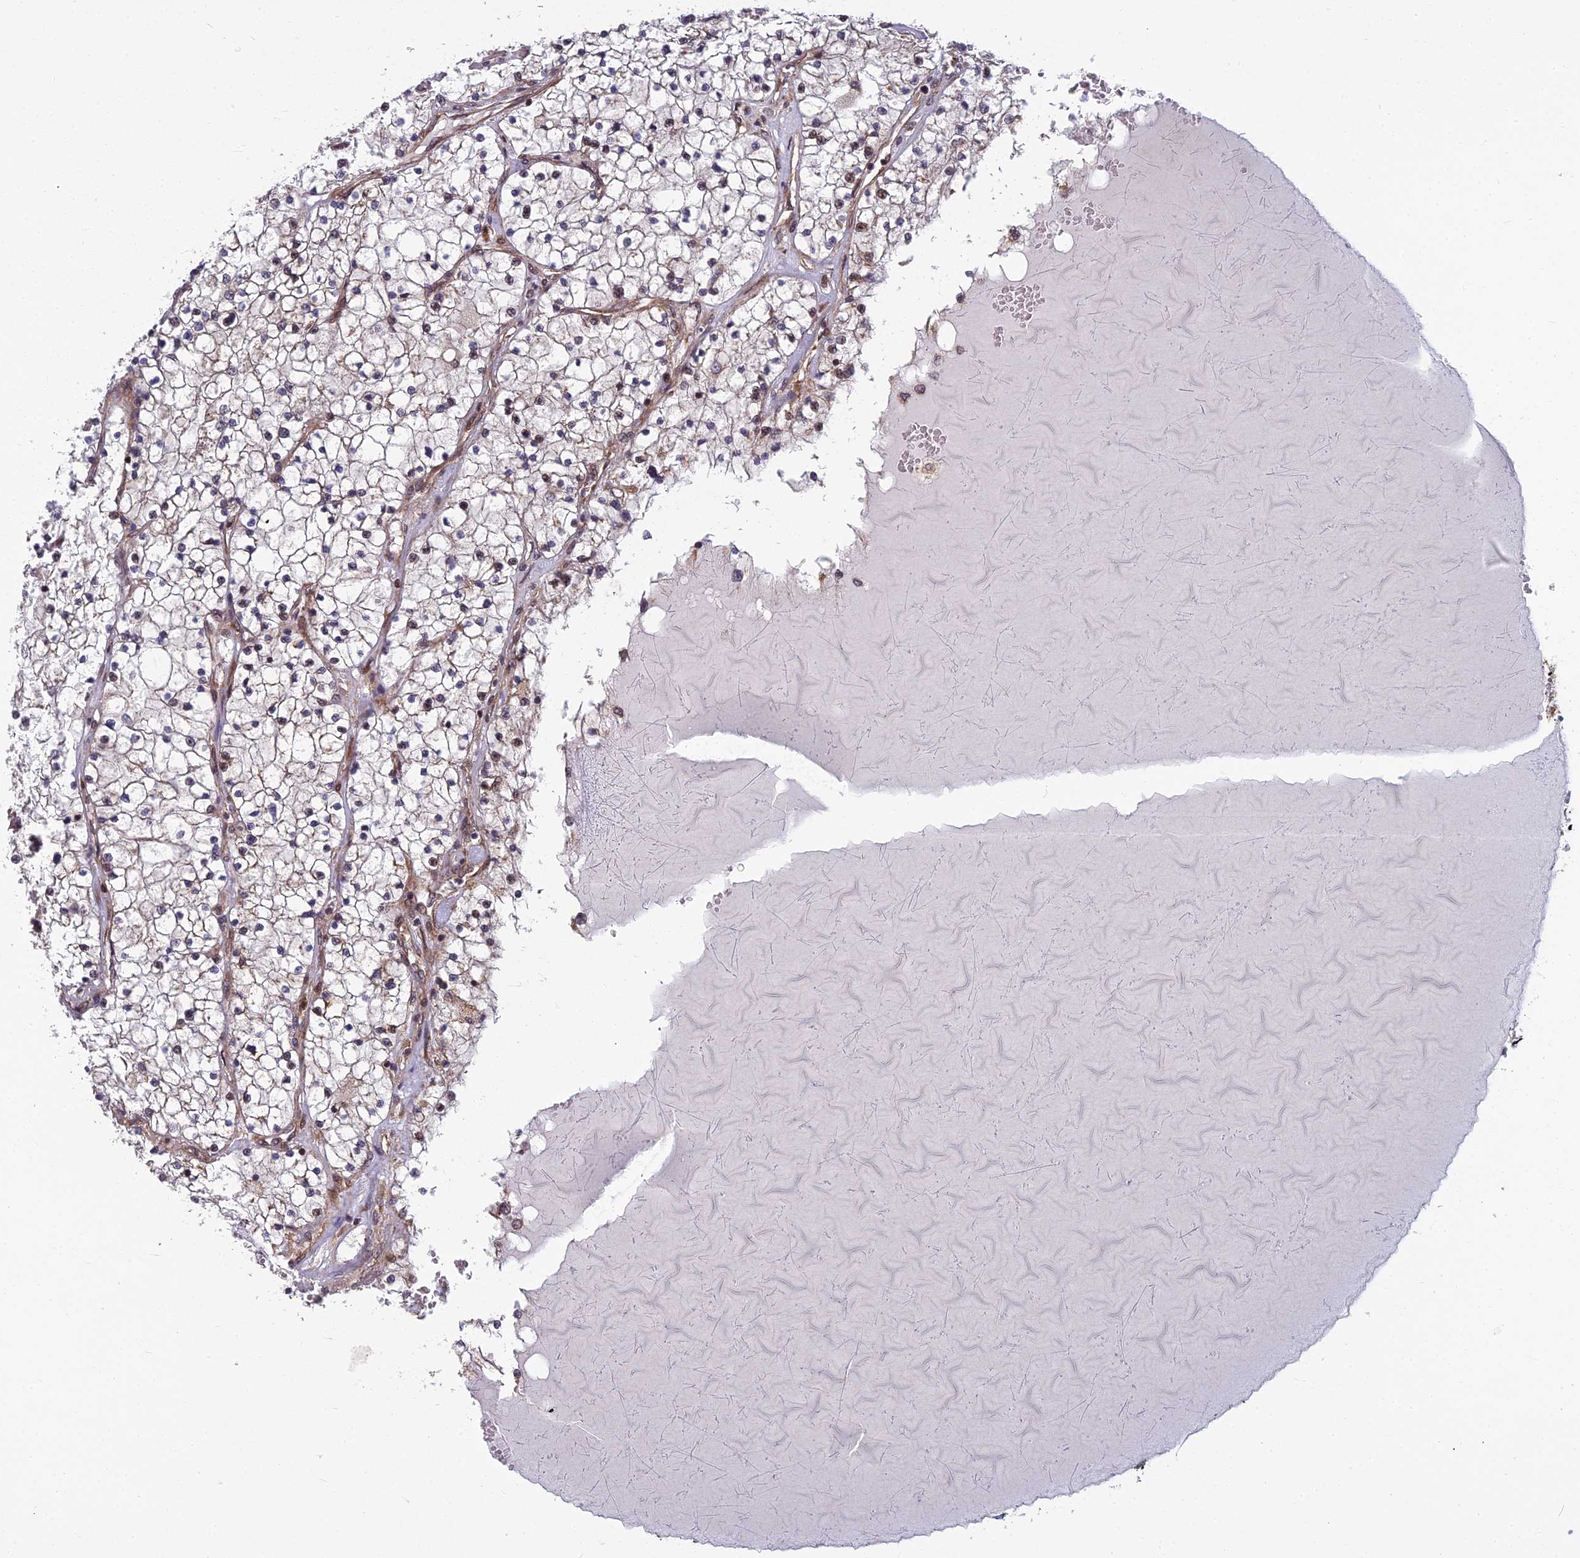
{"staining": {"intensity": "weak", "quantity": "<25%", "location": "cytoplasmic/membranous,nuclear"}, "tissue": "renal cancer", "cell_type": "Tumor cells", "image_type": "cancer", "snomed": [{"axis": "morphology", "description": "Normal tissue, NOS"}, {"axis": "morphology", "description": "Adenocarcinoma, NOS"}, {"axis": "topography", "description": "Kidney"}], "caption": "Renal adenocarcinoma was stained to show a protein in brown. There is no significant expression in tumor cells.", "gene": "COMMD2", "patient": {"sex": "male", "age": 68}}